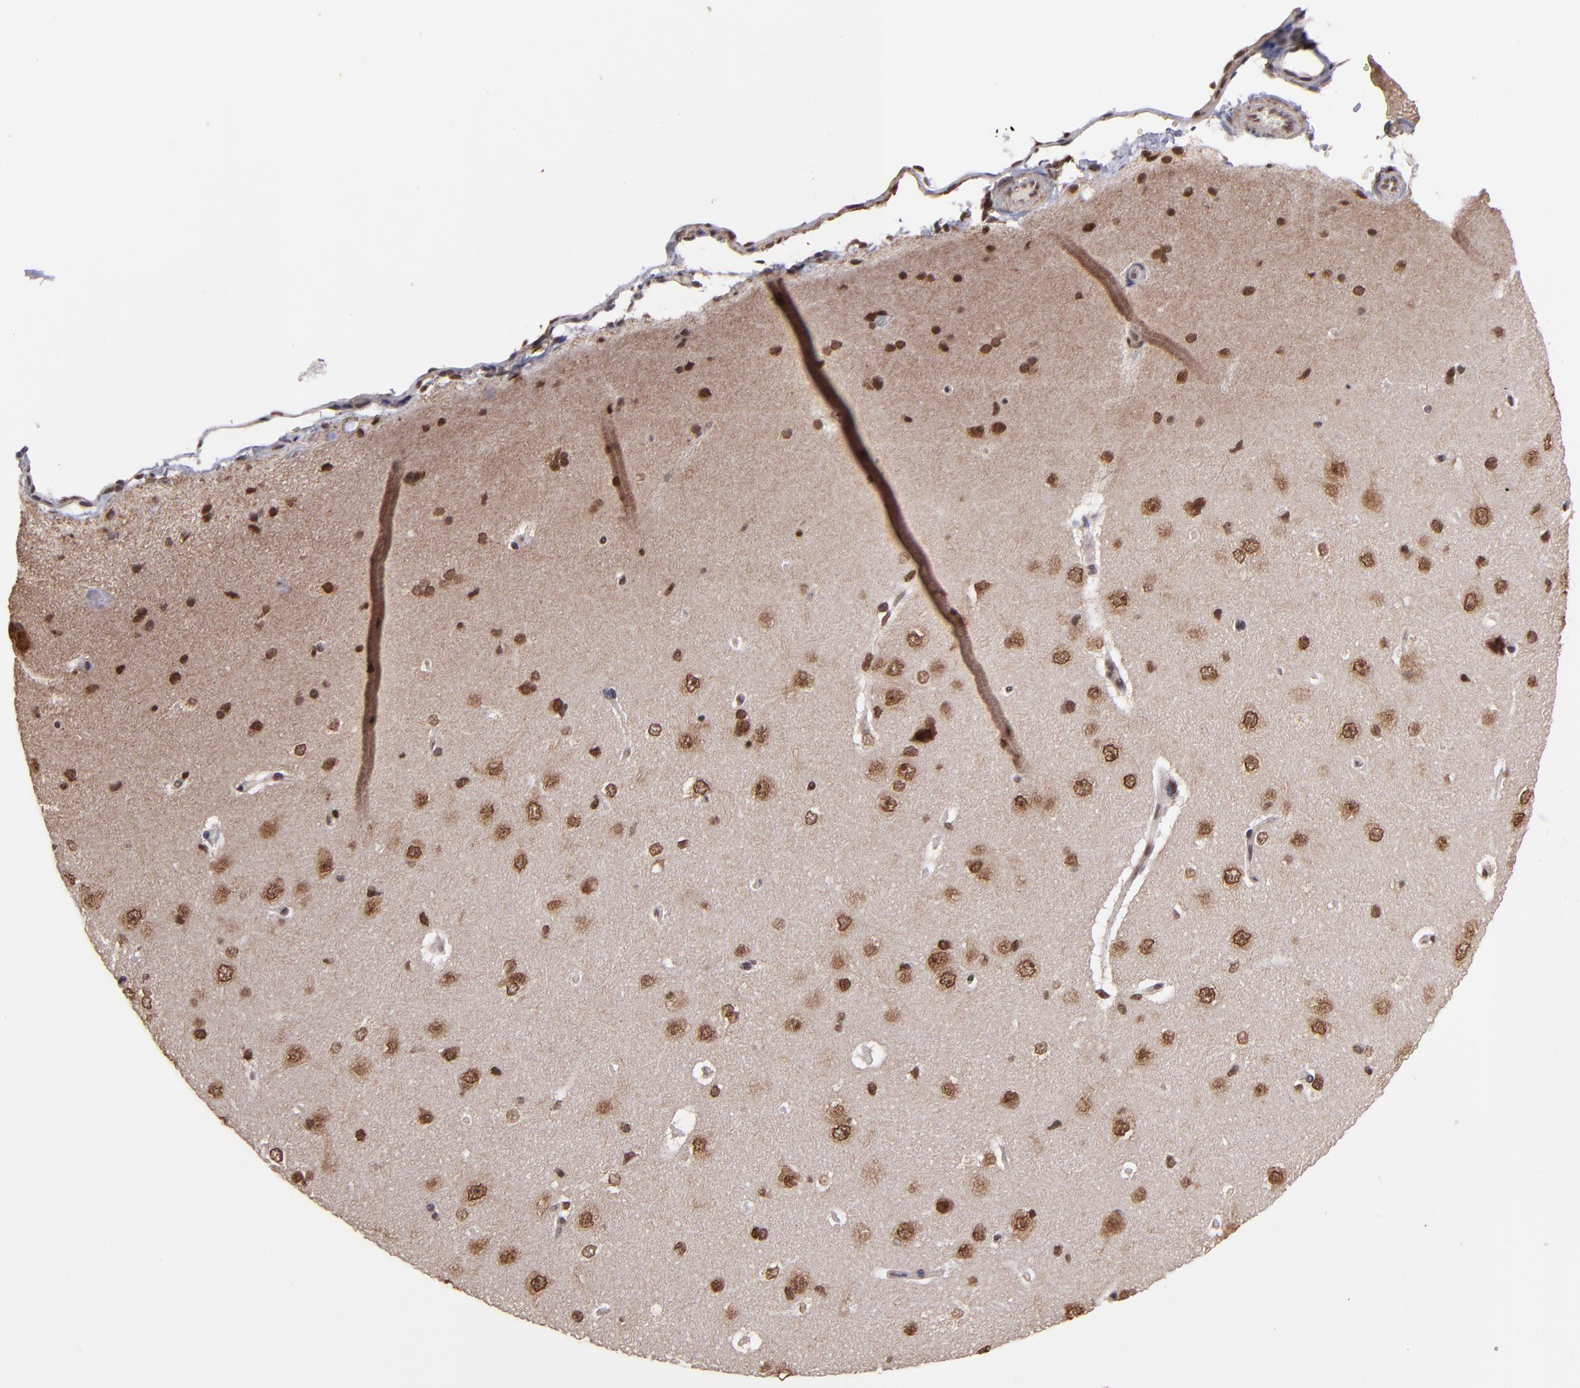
{"staining": {"intensity": "moderate", "quantity": ">75%", "location": "nuclear"}, "tissue": "cerebral cortex", "cell_type": "Endothelial cells", "image_type": "normal", "snomed": [{"axis": "morphology", "description": "Normal tissue, NOS"}, {"axis": "topography", "description": "Cerebral cortex"}], "caption": "A brown stain shows moderate nuclear expression of a protein in endothelial cells of benign human cerebral cortex.", "gene": "TOP1MT", "patient": {"sex": "female", "age": 45}}